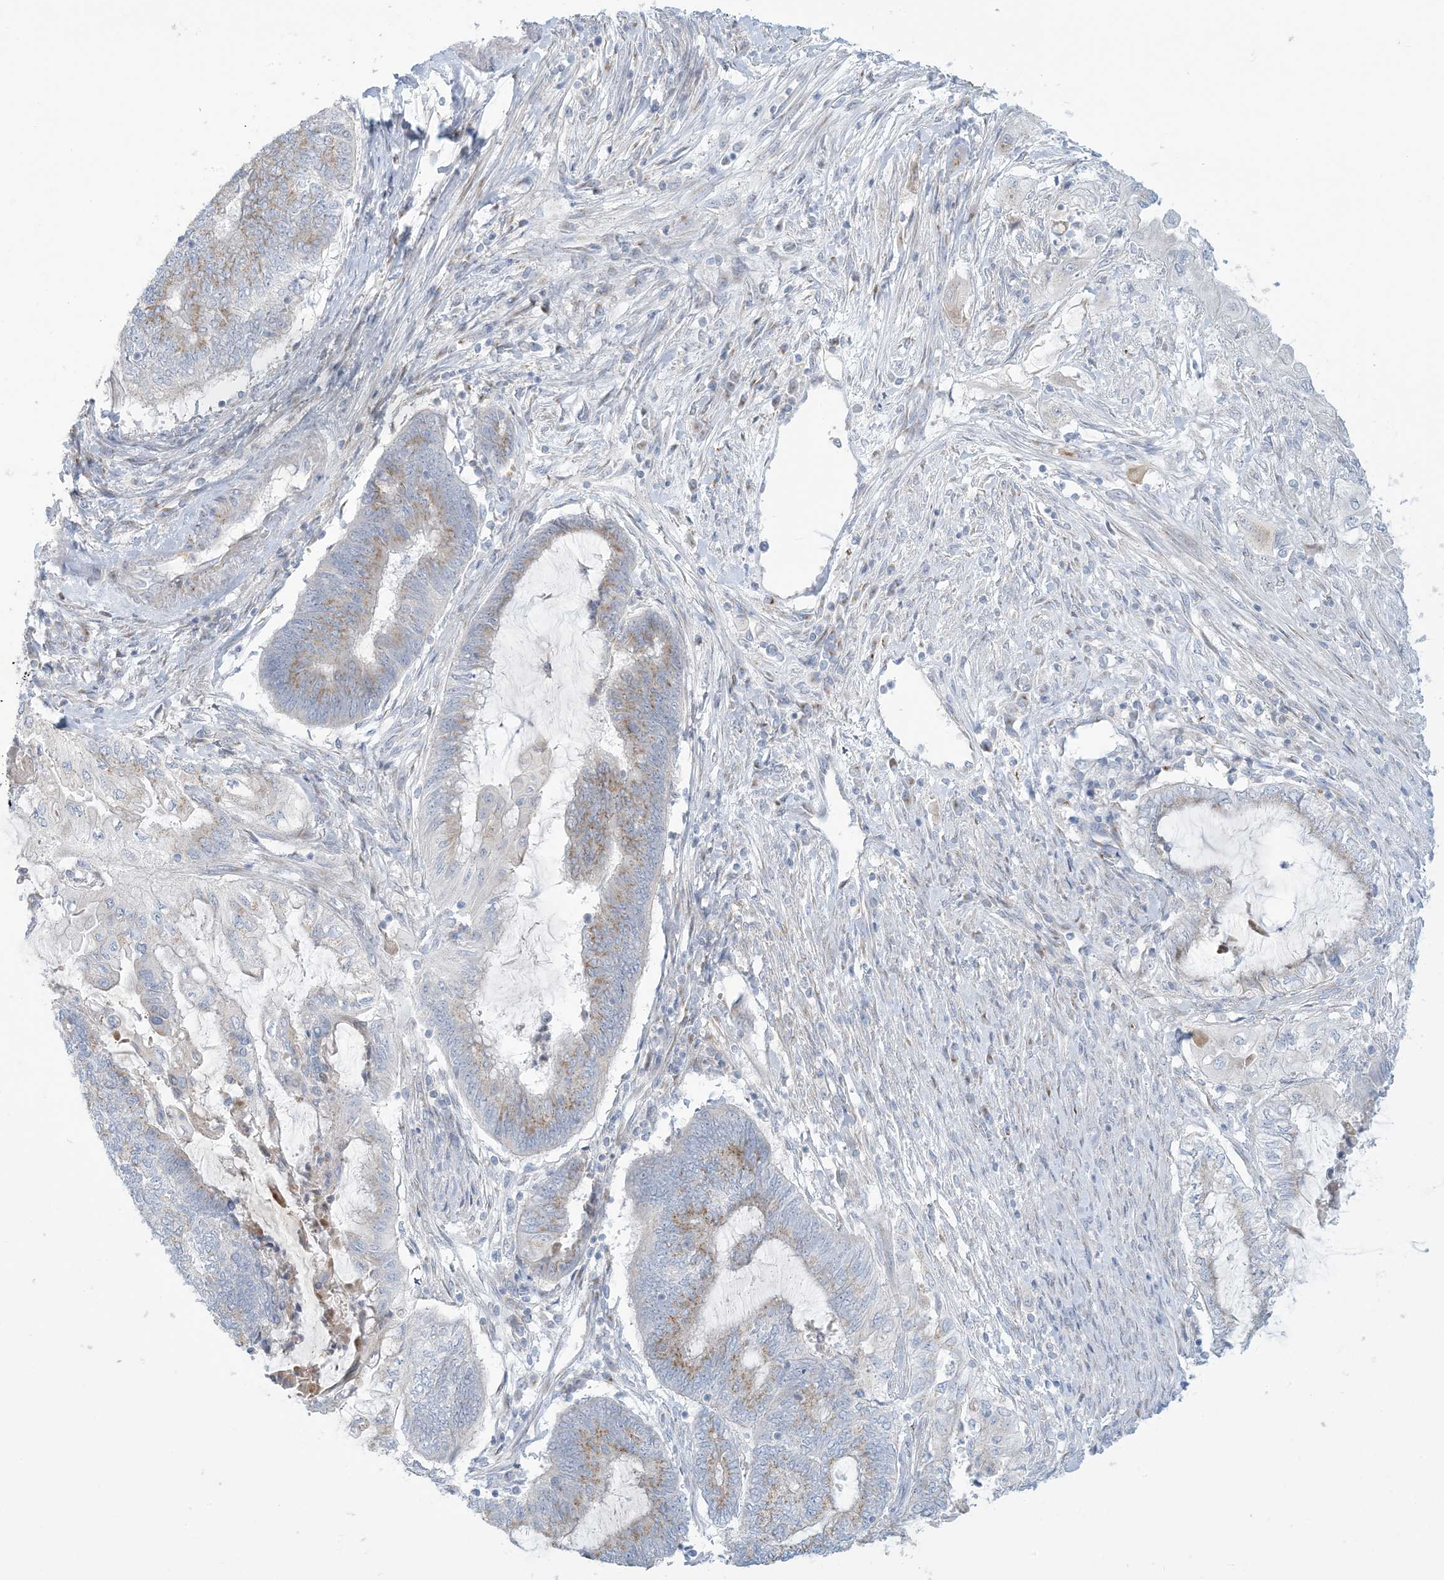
{"staining": {"intensity": "moderate", "quantity": "25%-75%", "location": "cytoplasmic/membranous"}, "tissue": "endometrial cancer", "cell_type": "Tumor cells", "image_type": "cancer", "snomed": [{"axis": "morphology", "description": "Adenocarcinoma, NOS"}, {"axis": "topography", "description": "Uterus"}, {"axis": "topography", "description": "Endometrium"}], "caption": "DAB immunohistochemical staining of endometrial adenocarcinoma reveals moderate cytoplasmic/membranous protein expression in about 25%-75% of tumor cells. (DAB (3,3'-diaminobenzidine) = brown stain, brightfield microscopy at high magnification).", "gene": "AFTPH", "patient": {"sex": "female", "age": 70}}